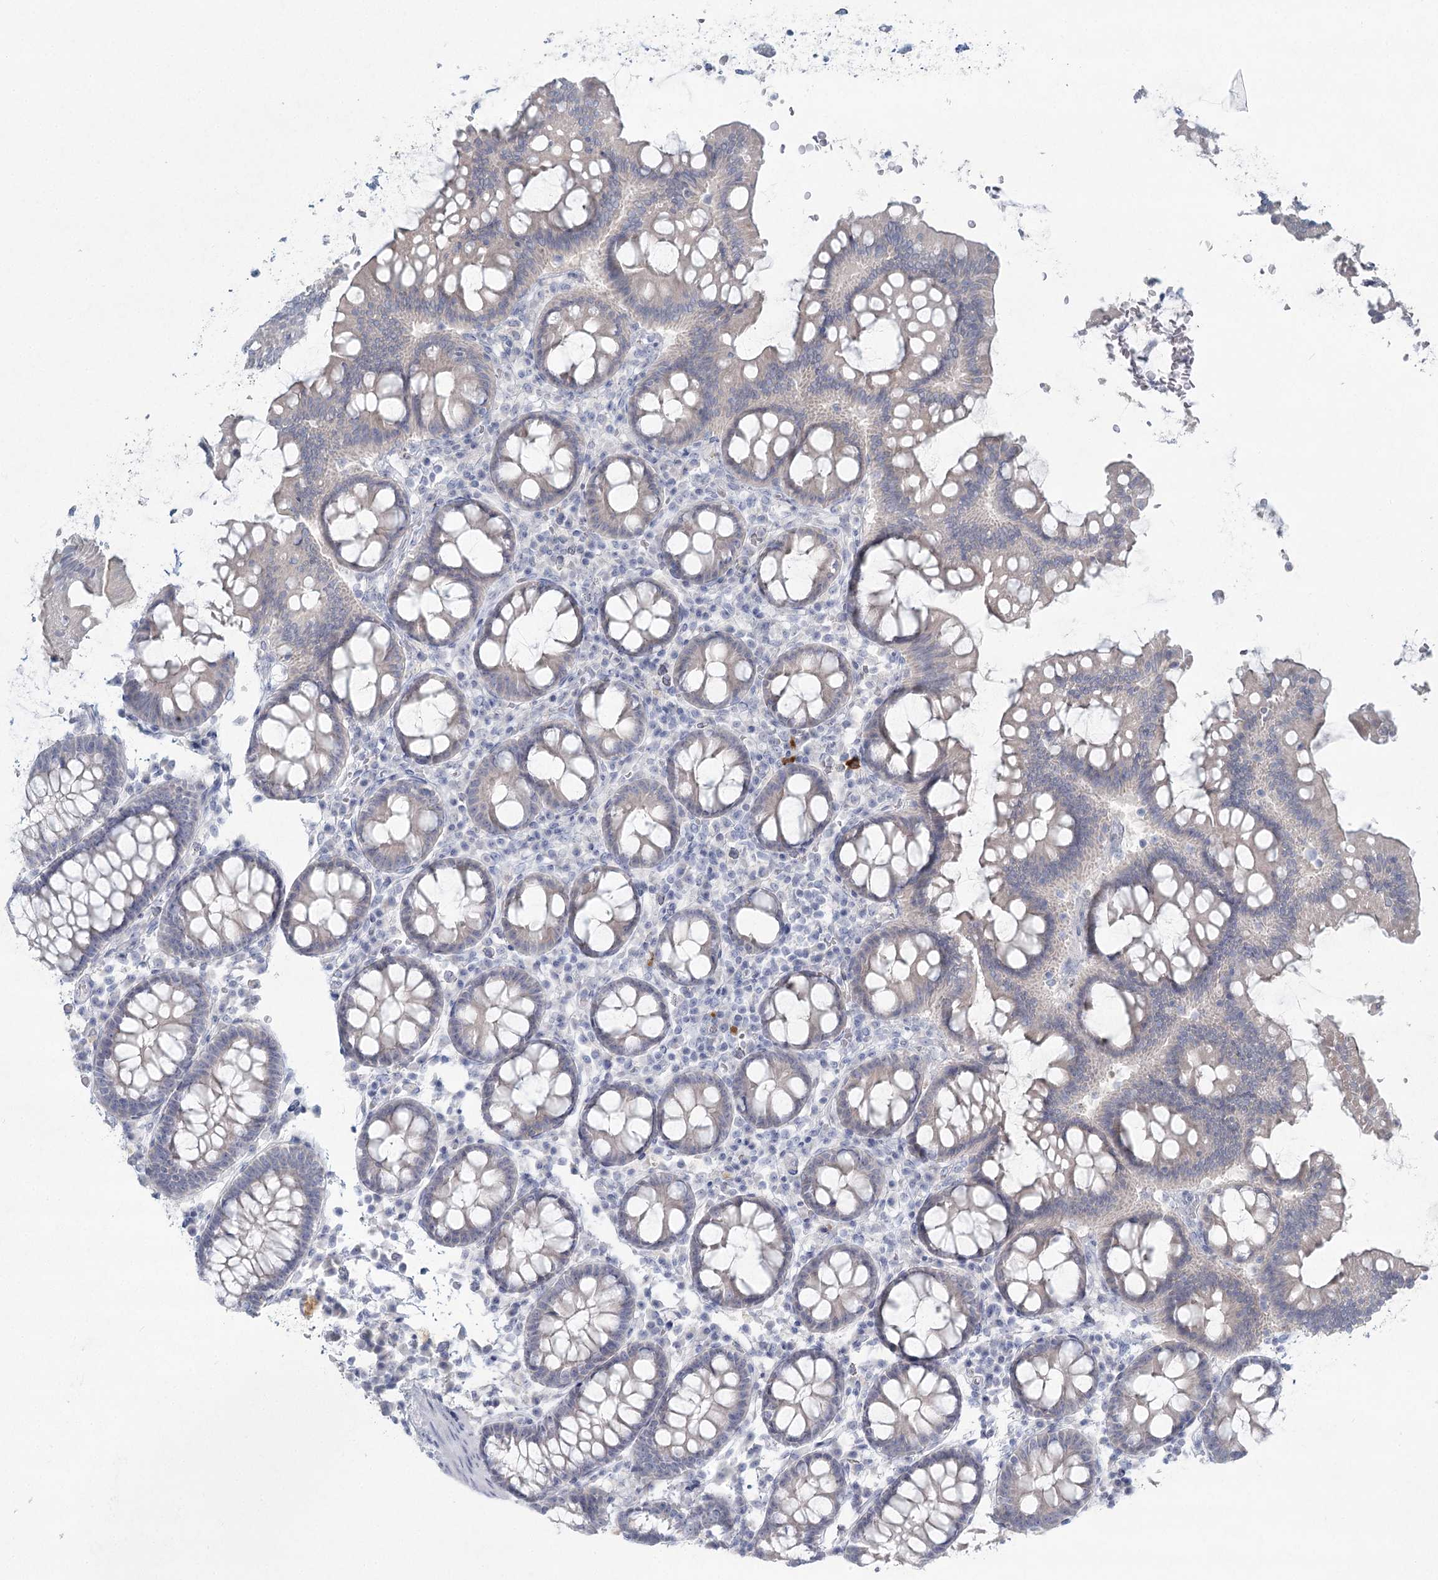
{"staining": {"intensity": "negative", "quantity": "none", "location": "none"}, "tissue": "colon", "cell_type": "Endothelial cells", "image_type": "normal", "snomed": [{"axis": "morphology", "description": "Normal tissue, NOS"}, {"axis": "topography", "description": "Colon"}], "caption": "This is a photomicrograph of immunohistochemistry (IHC) staining of benign colon, which shows no expression in endothelial cells.", "gene": "LRP2BP", "patient": {"sex": "female", "age": 79}}